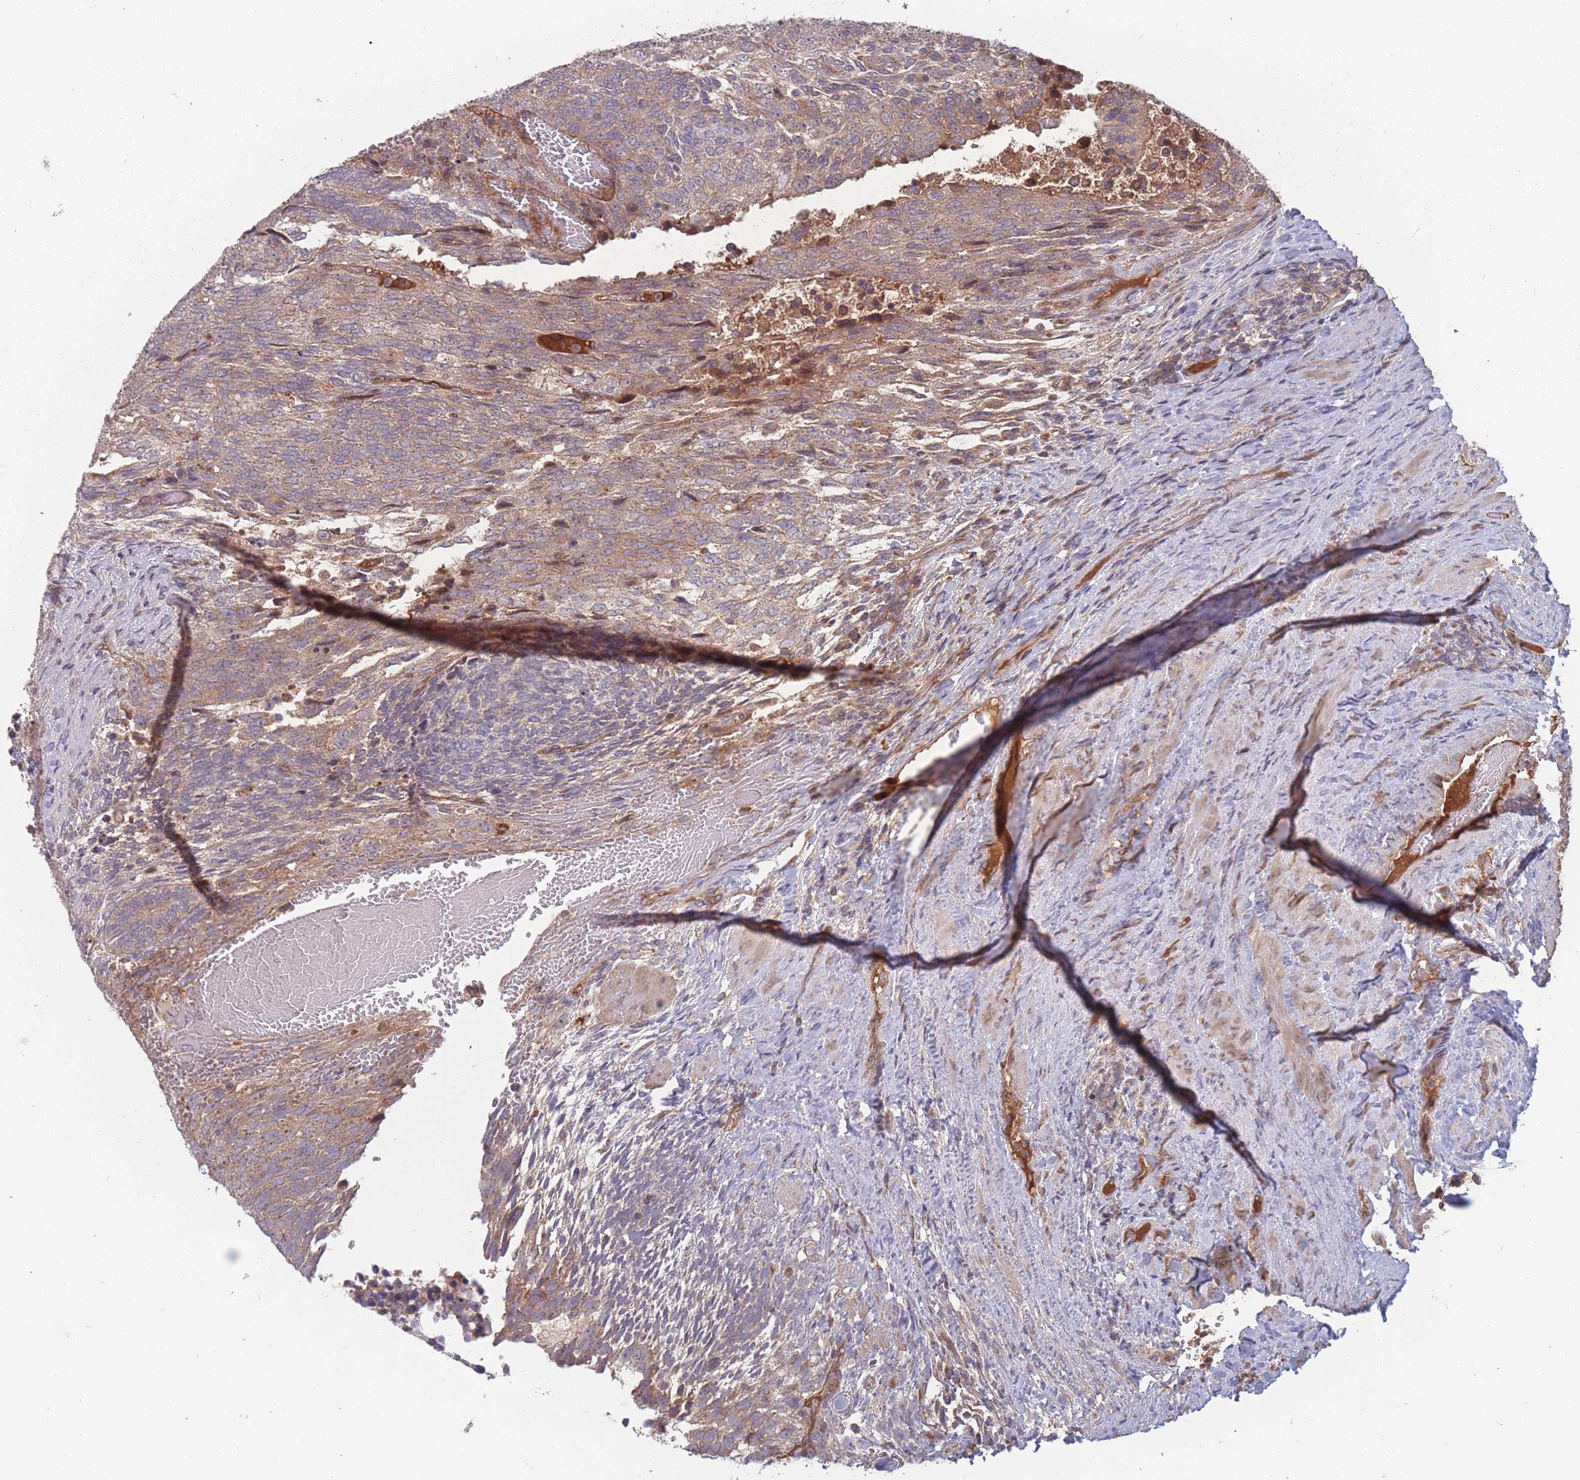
{"staining": {"intensity": "weak", "quantity": ">75%", "location": "cytoplasmic/membranous"}, "tissue": "testis cancer", "cell_type": "Tumor cells", "image_type": "cancer", "snomed": [{"axis": "morphology", "description": "Carcinoma, Embryonal, NOS"}, {"axis": "topography", "description": "Testis"}], "caption": "Immunohistochemistry histopathology image of testis embryonal carcinoma stained for a protein (brown), which exhibits low levels of weak cytoplasmic/membranous expression in approximately >75% of tumor cells.", "gene": "ATP5MG", "patient": {"sex": "male", "age": 23}}